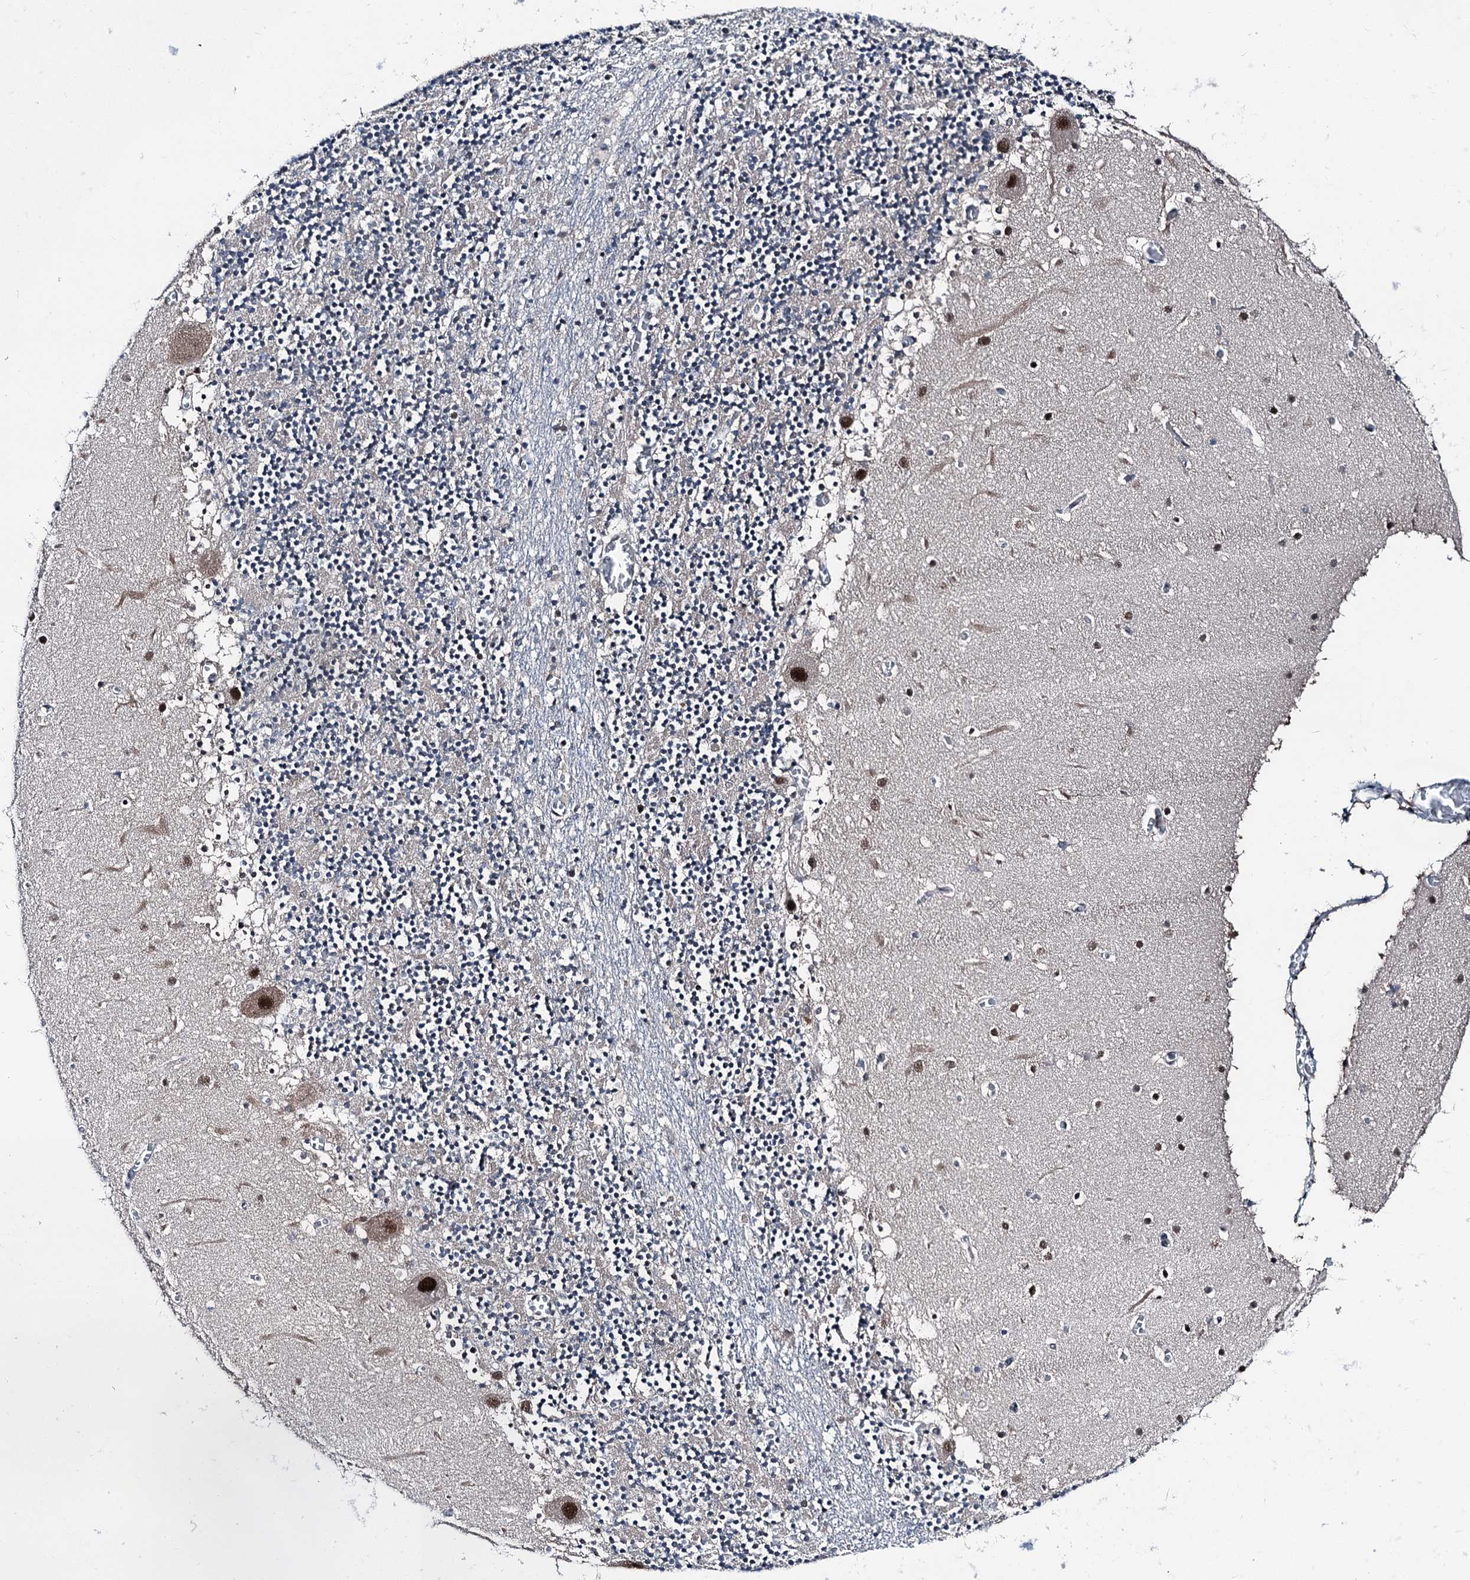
{"staining": {"intensity": "weak", "quantity": "<25%", "location": "nuclear"}, "tissue": "cerebellum", "cell_type": "Cells in granular layer", "image_type": "normal", "snomed": [{"axis": "morphology", "description": "Normal tissue, NOS"}, {"axis": "topography", "description": "Cerebellum"}], "caption": "Immunohistochemical staining of benign cerebellum demonstrates no significant staining in cells in granular layer. The staining is performed using DAB brown chromogen with nuclei counter-stained in using hematoxylin.", "gene": "PSMD13", "patient": {"sex": "female", "age": 28}}